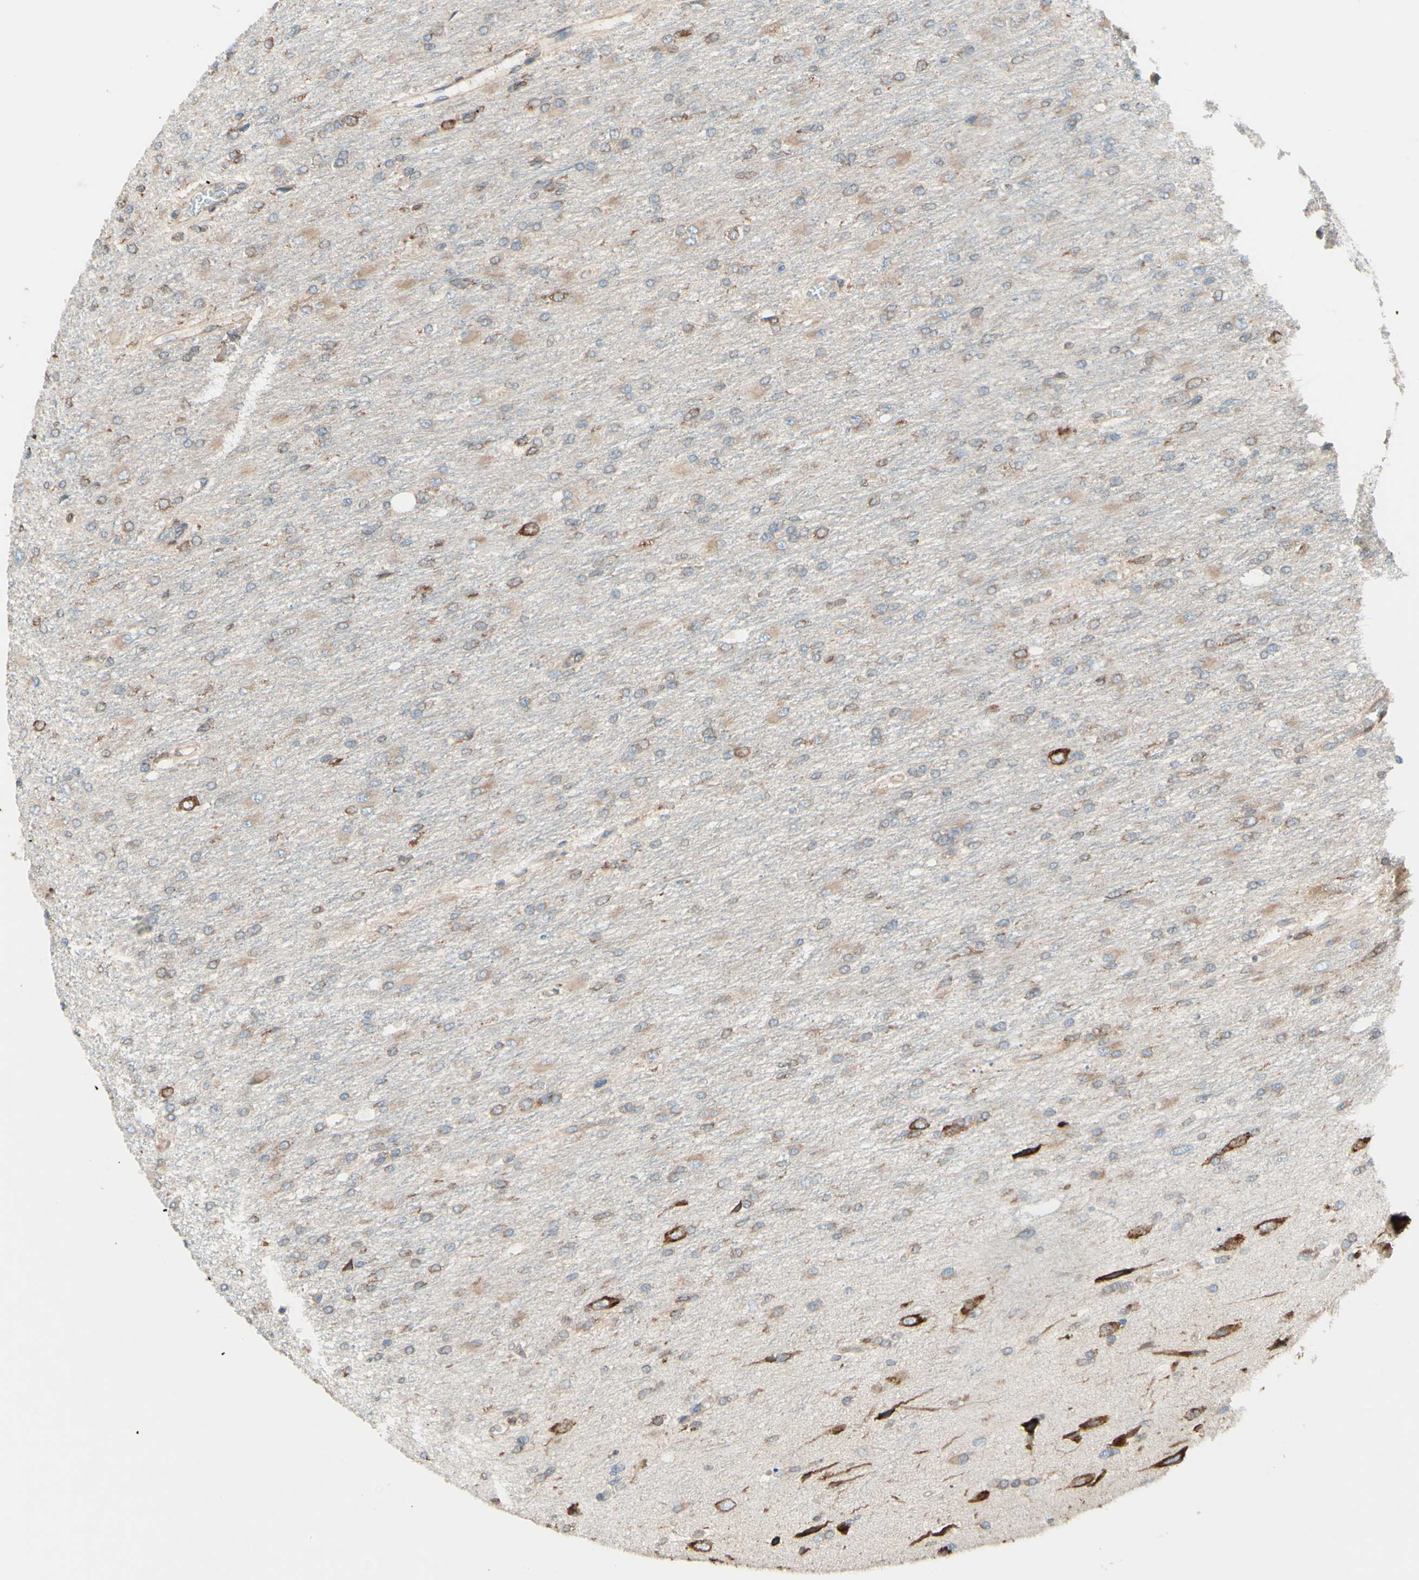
{"staining": {"intensity": "moderate", "quantity": ">75%", "location": "cytoplasmic/membranous"}, "tissue": "glioma", "cell_type": "Tumor cells", "image_type": "cancer", "snomed": [{"axis": "morphology", "description": "Glioma, malignant, High grade"}, {"axis": "topography", "description": "Cerebral cortex"}], "caption": "Protein expression analysis of human glioma reveals moderate cytoplasmic/membranous staining in about >75% of tumor cells.", "gene": "DNAJB11", "patient": {"sex": "female", "age": 36}}